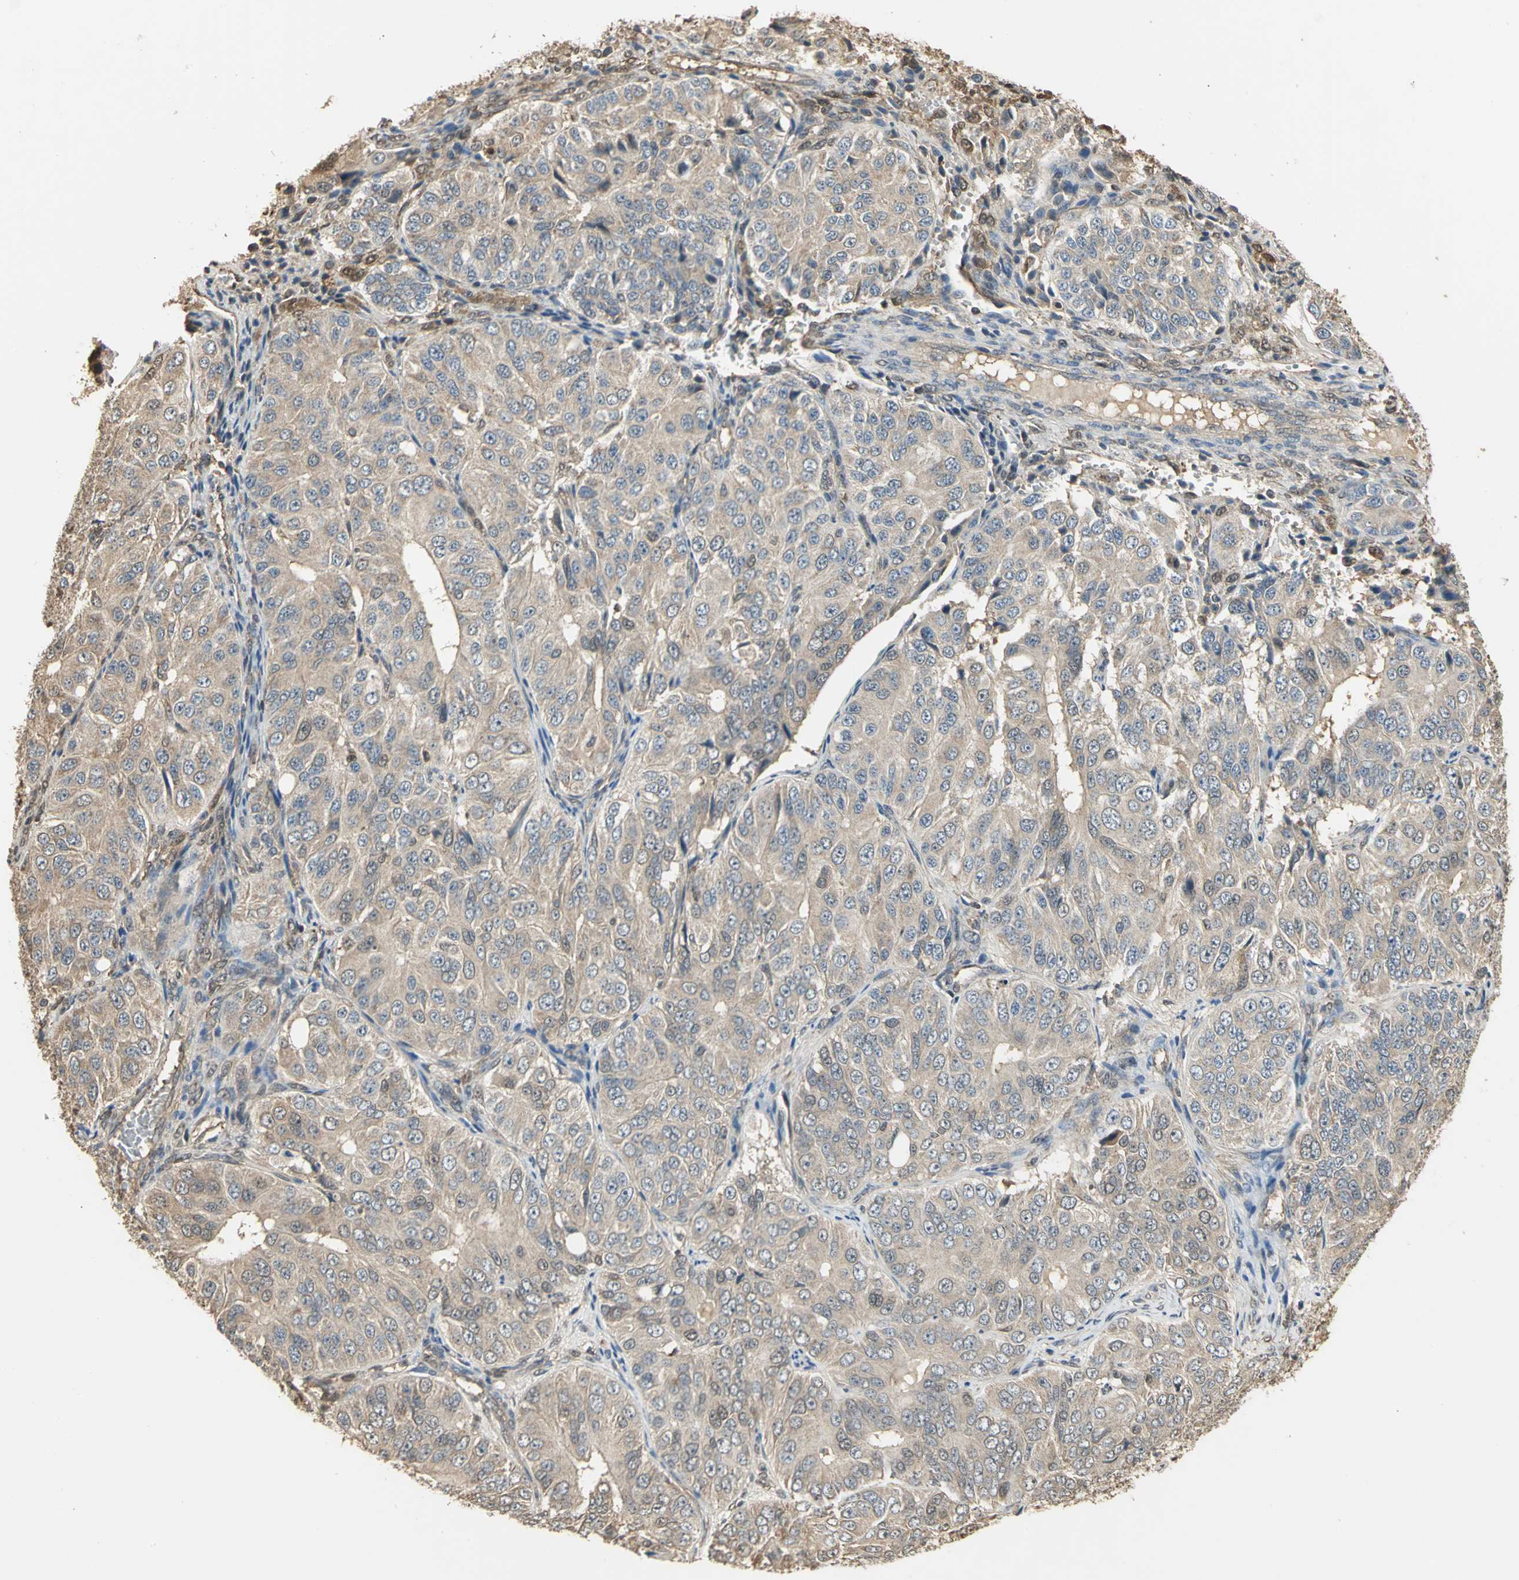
{"staining": {"intensity": "weak", "quantity": ">75%", "location": "cytoplasmic/membranous"}, "tissue": "ovarian cancer", "cell_type": "Tumor cells", "image_type": "cancer", "snomed": [{"axis": "morphology", "description": "Carcinoma, endometroid"}, {"axis": "topography", "description": "Ovary"}], "caption": "Immunohistochemistry (DAB) staining of ovarian endometroid carcinoma reveals weak cytoplasmic/membranous protein staining in about >75% of tumor cells.", "gene": "PARK7", "patient": {"sex": "female", "age": 51}}